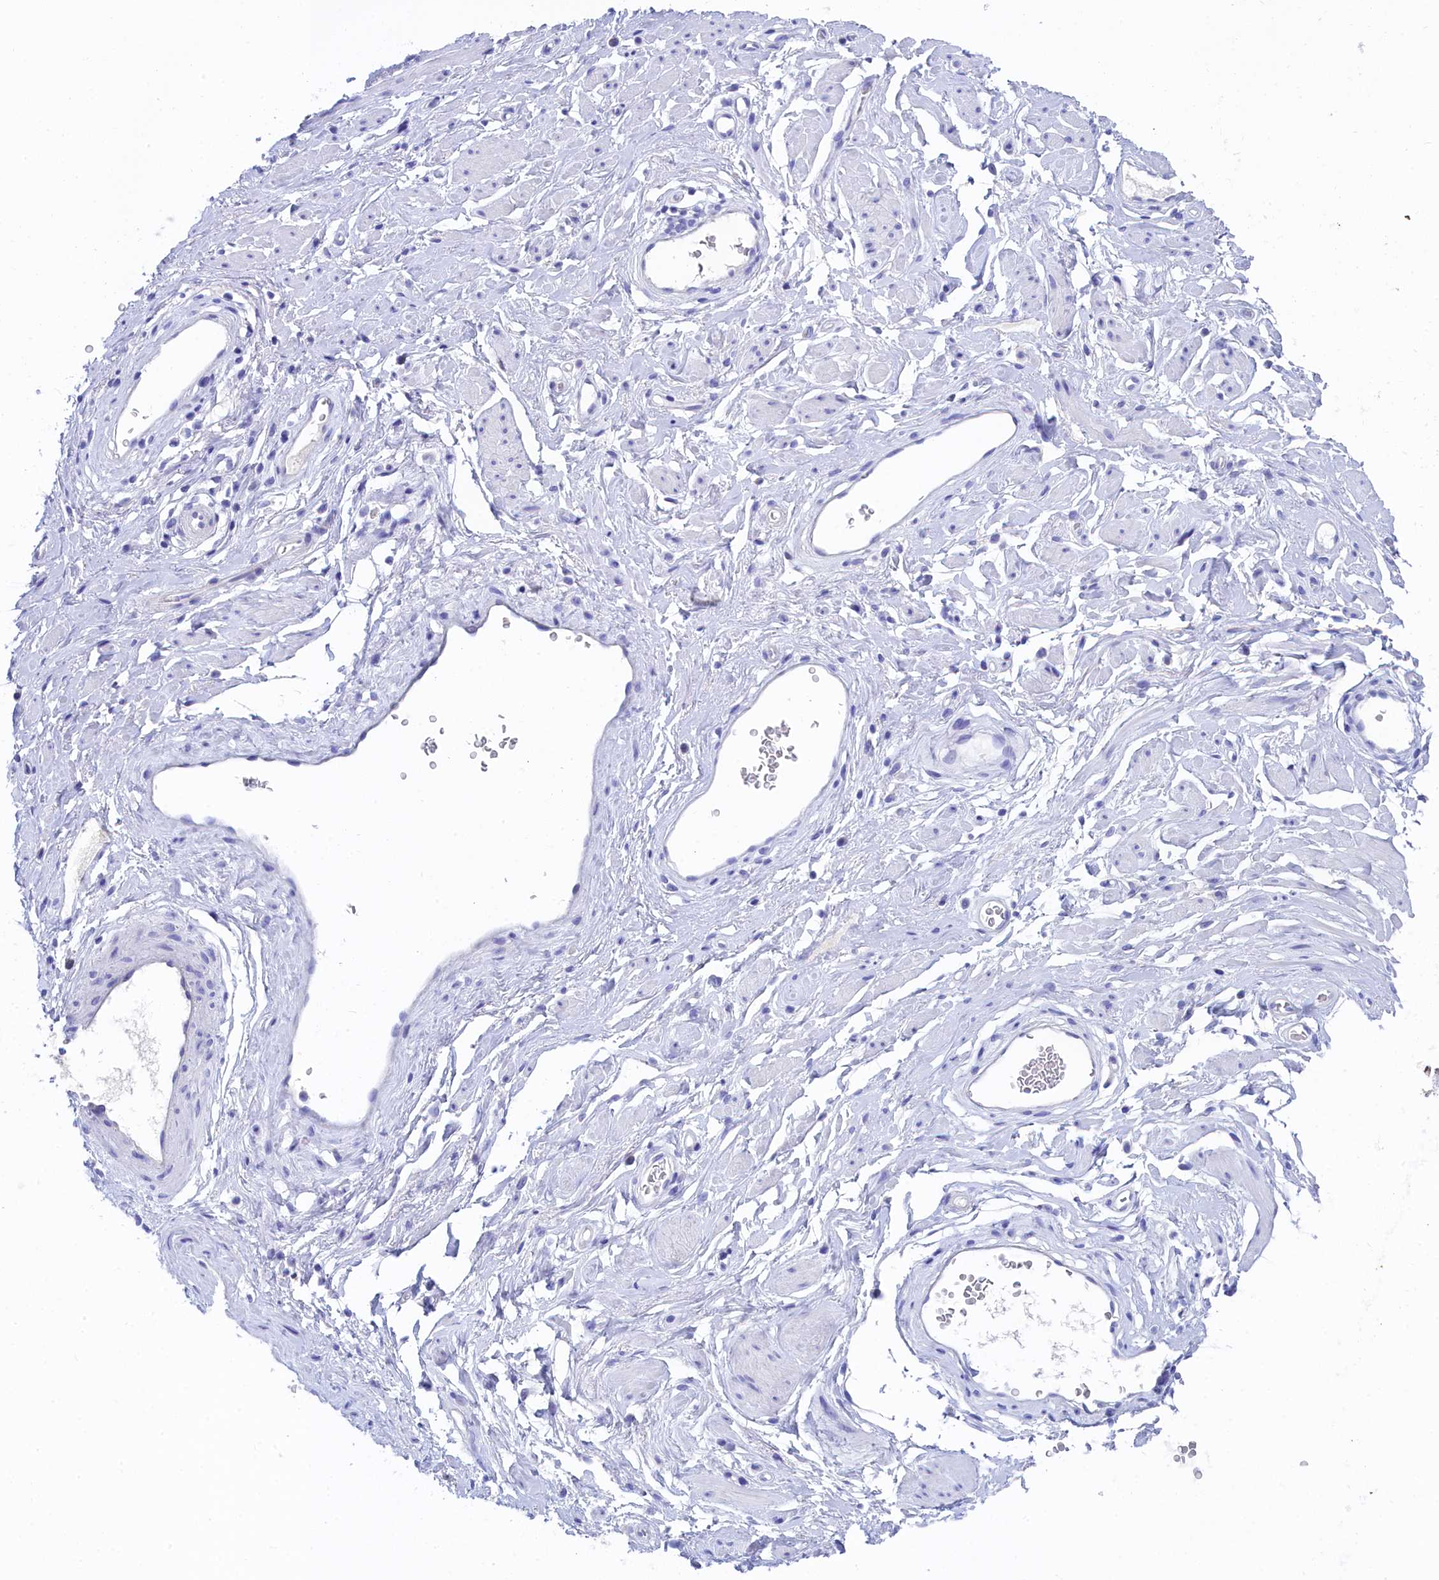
{"staining": {"intensity": "negative", "quantity": "none", "location": "none"}, "tissue": "adipose tissue", "cell_type": "Adipocytes", "image_type": "normal", "snomed": [{"axis": "morphology", "description": "Normal tissue, NOS"}, {"axis": "morphology", "description": "Adenocarcinoma, NOS"}, {"axis": "topography", "description": "Rectum"}, {"axis": "topography", "description": "Vagina"}, {"axis": "topography", "description": "Peripheral nerve tissue"}], "caption": "This is an immunohistochemistry histopathology image of normal adipose tissue. There is no expression in adipocytes.", "gene": "TRIM10", "patient": {"sex": "female", "age": 71}}